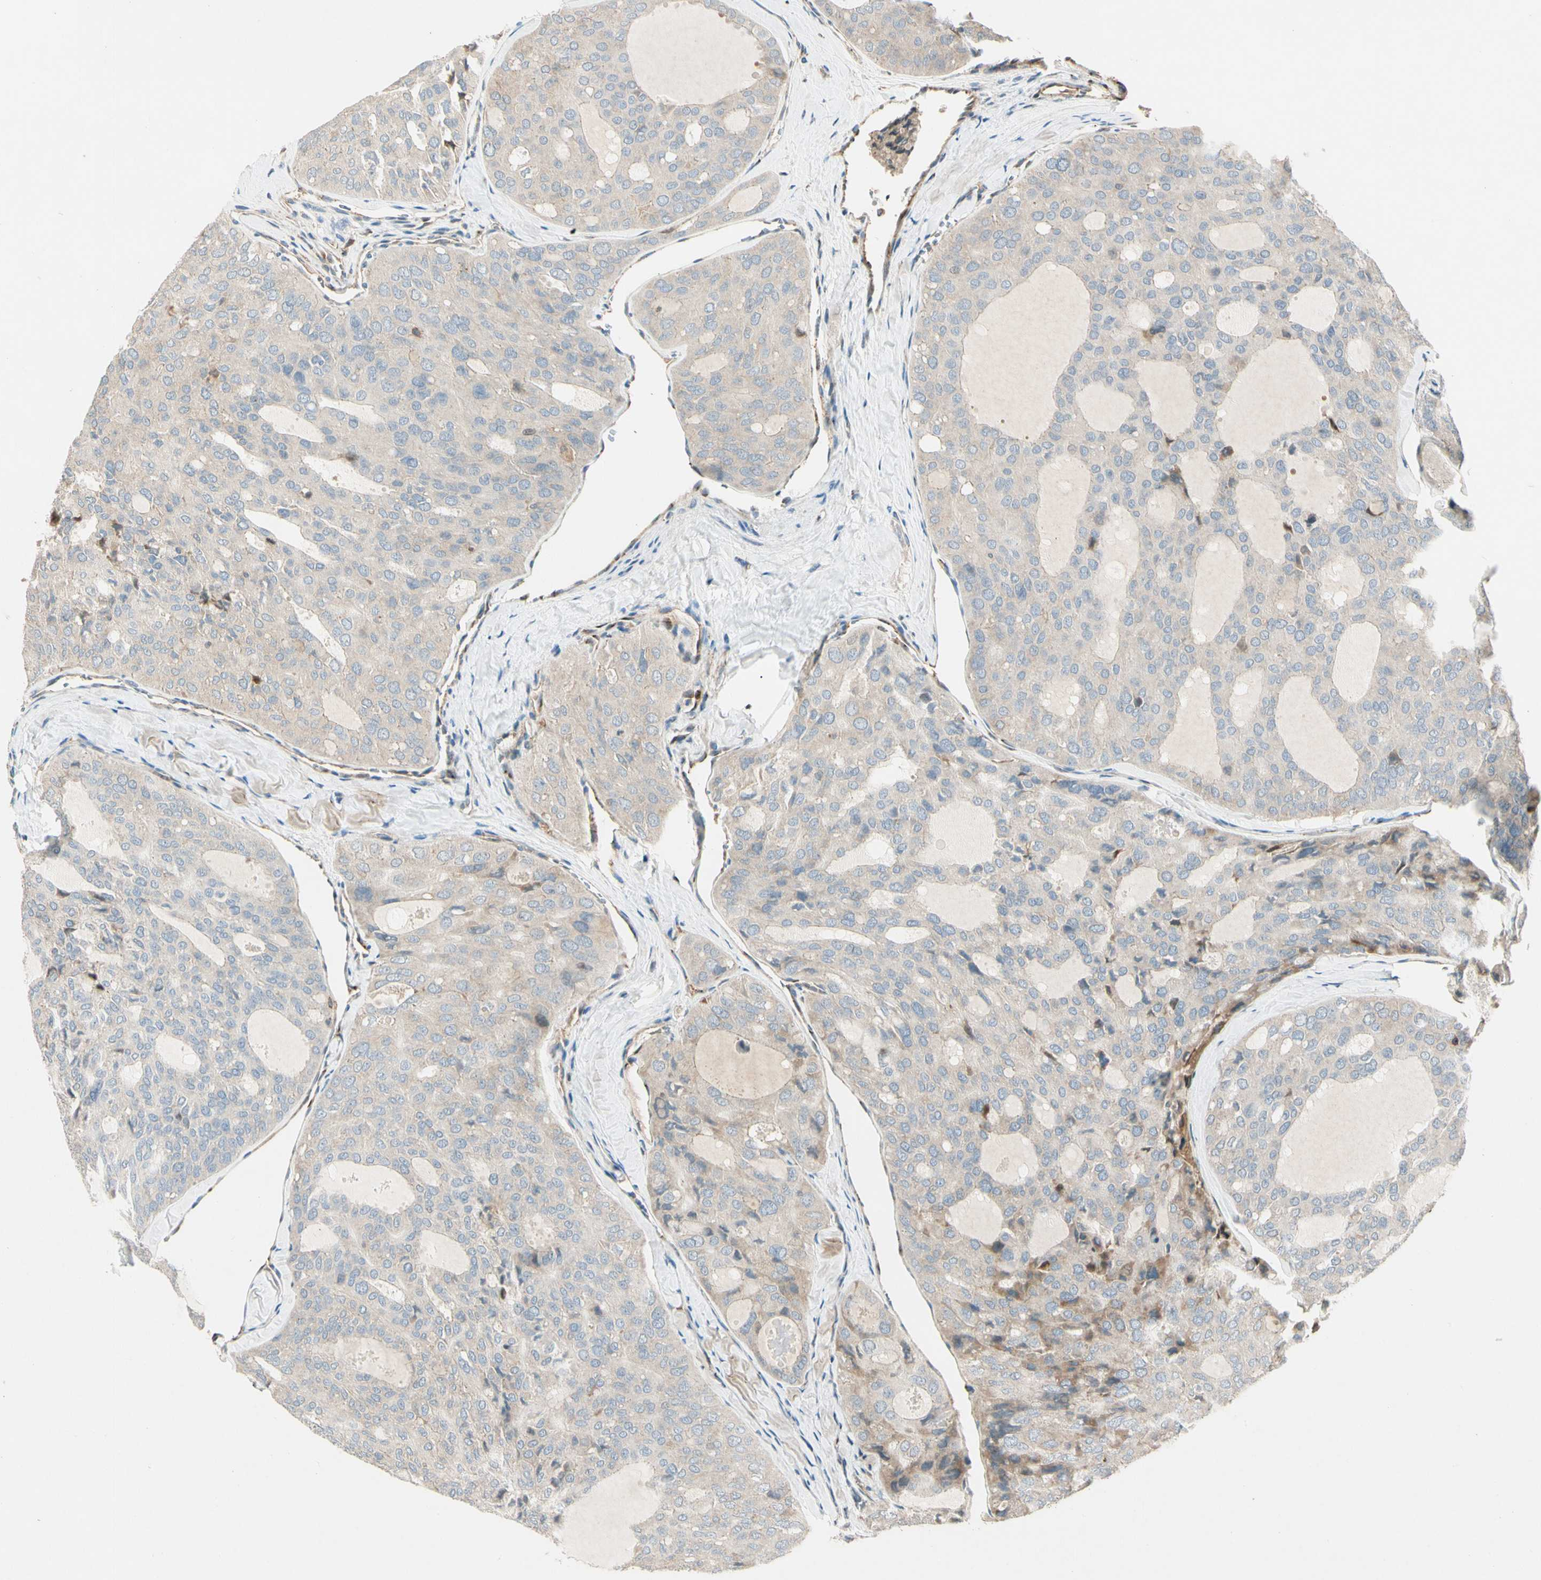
{"staining": {"intensity": "weak", "quantity": ">75%", "location": "cytoplasmic/membranous"}, "tissue": "thyroid cancer", "cell_type": "Tumor cells", "image_type": "cancer", "snomed": [{"axis": "morphology", "description": "Follicular adenoma carcinoma, NOS"}, {"axis": "topography", "description": "Thyroid gland"}], "caption": "The immunohistochemical stain shows weak cytoplasmic/membranous staining in tumor cells of thyroid cancer tissue. Using DAB (brown) and hematoxylin (blue) stains, captured at high magnification using brightfield microscopy.", "gene": "CDH6", "patient": {"sex": "male", "age": 75}}